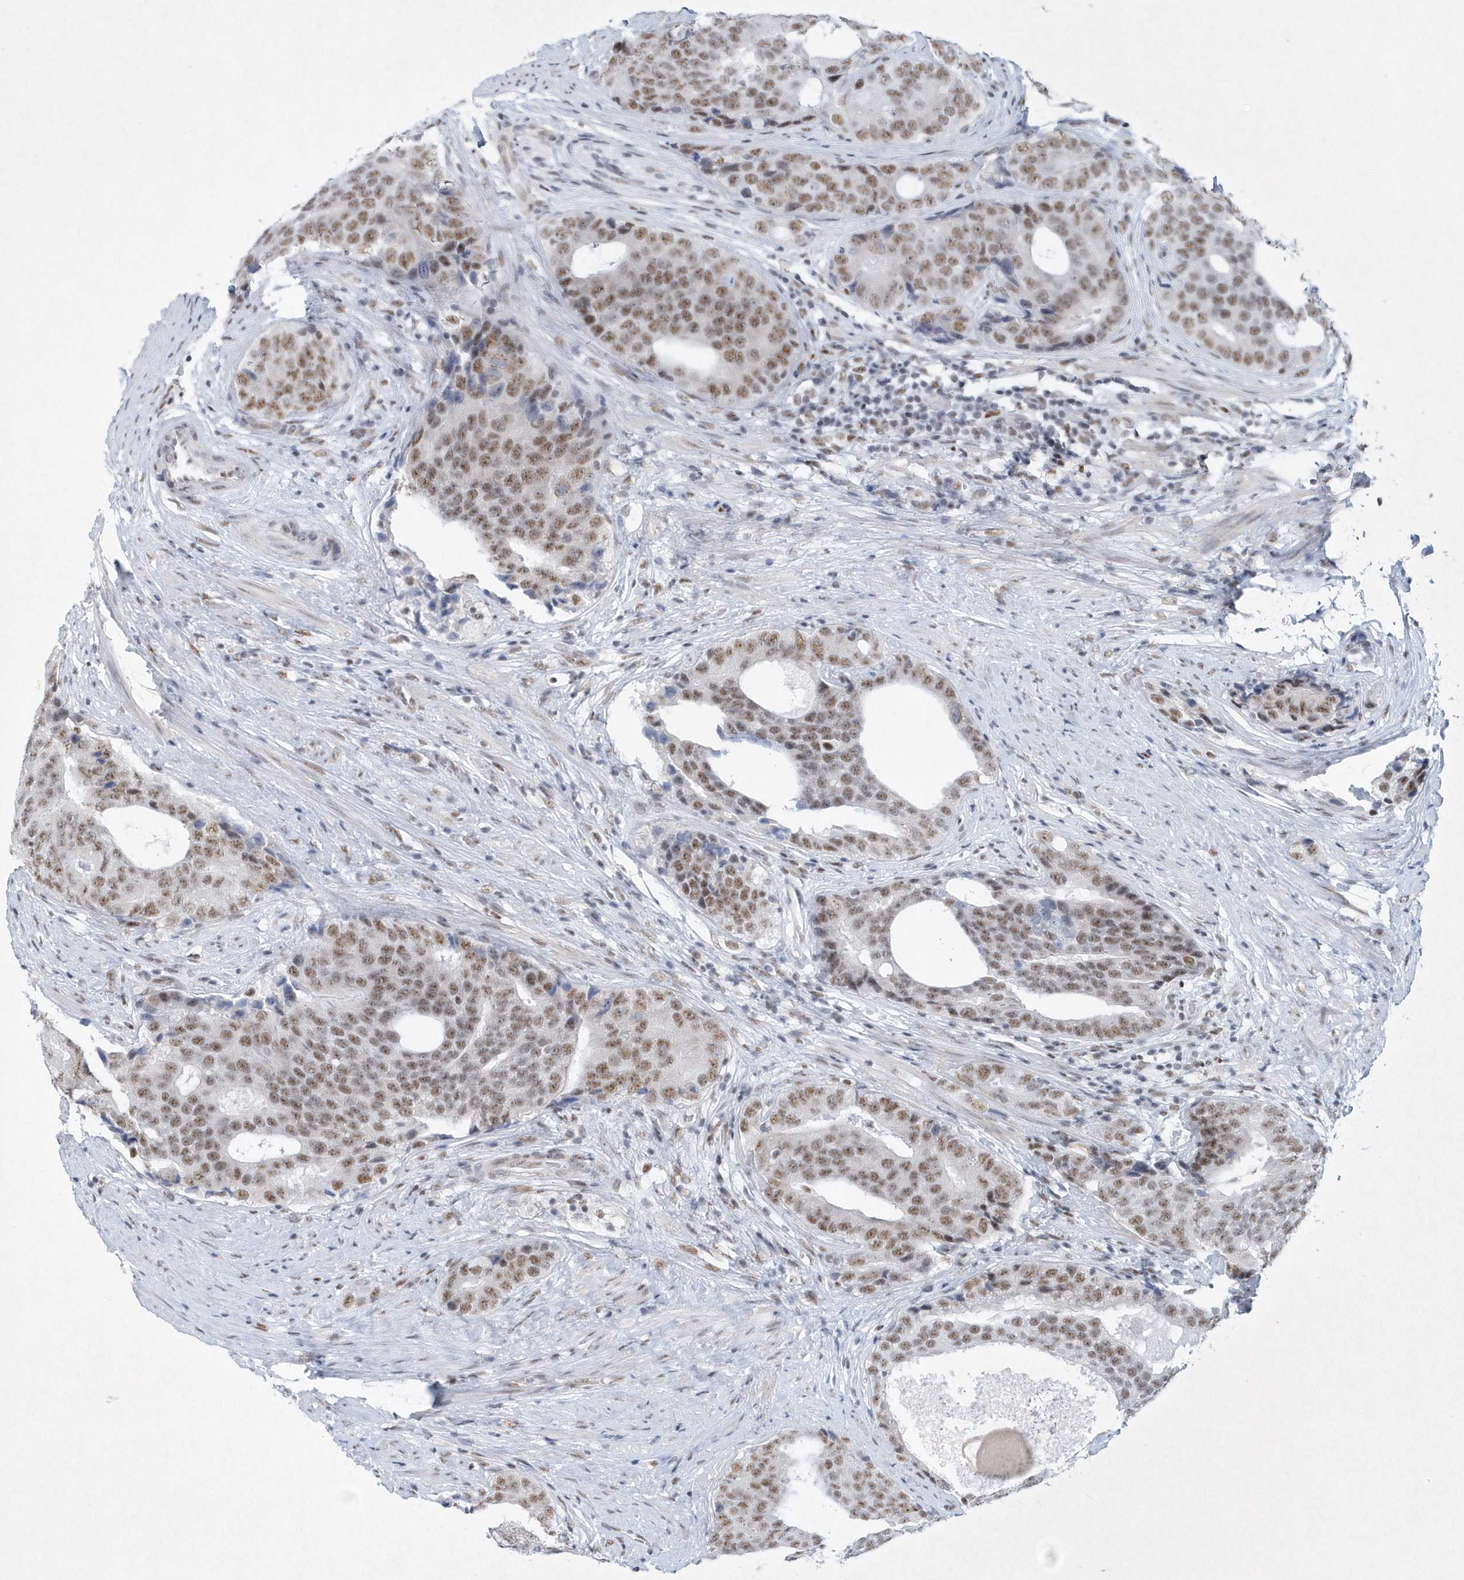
{"staining": {"intensity": "moderate", "quantity": ">75%", "location": "nuclear"}, "tissue": "prostate cancer", "cell_type": "Tumor cells", "image_type": "cancer", "snomed": [{"axis": "morphology", "description": "Adenocarcinoma, High grade"}, {"axis": "topography", "description": "Prostate"}], "caption": "Immunohistochemical staining of prostate cancer (adenocarcinoma (high-grade)) reveals medium levels of moderate nuclear protein expression in about >75% of tumor cells. (brown staining indicates protein expression, while blue staining denotes nuclei).", "gene": "DCLRE1A", "patient": {"sex": "male", "age": 56}}